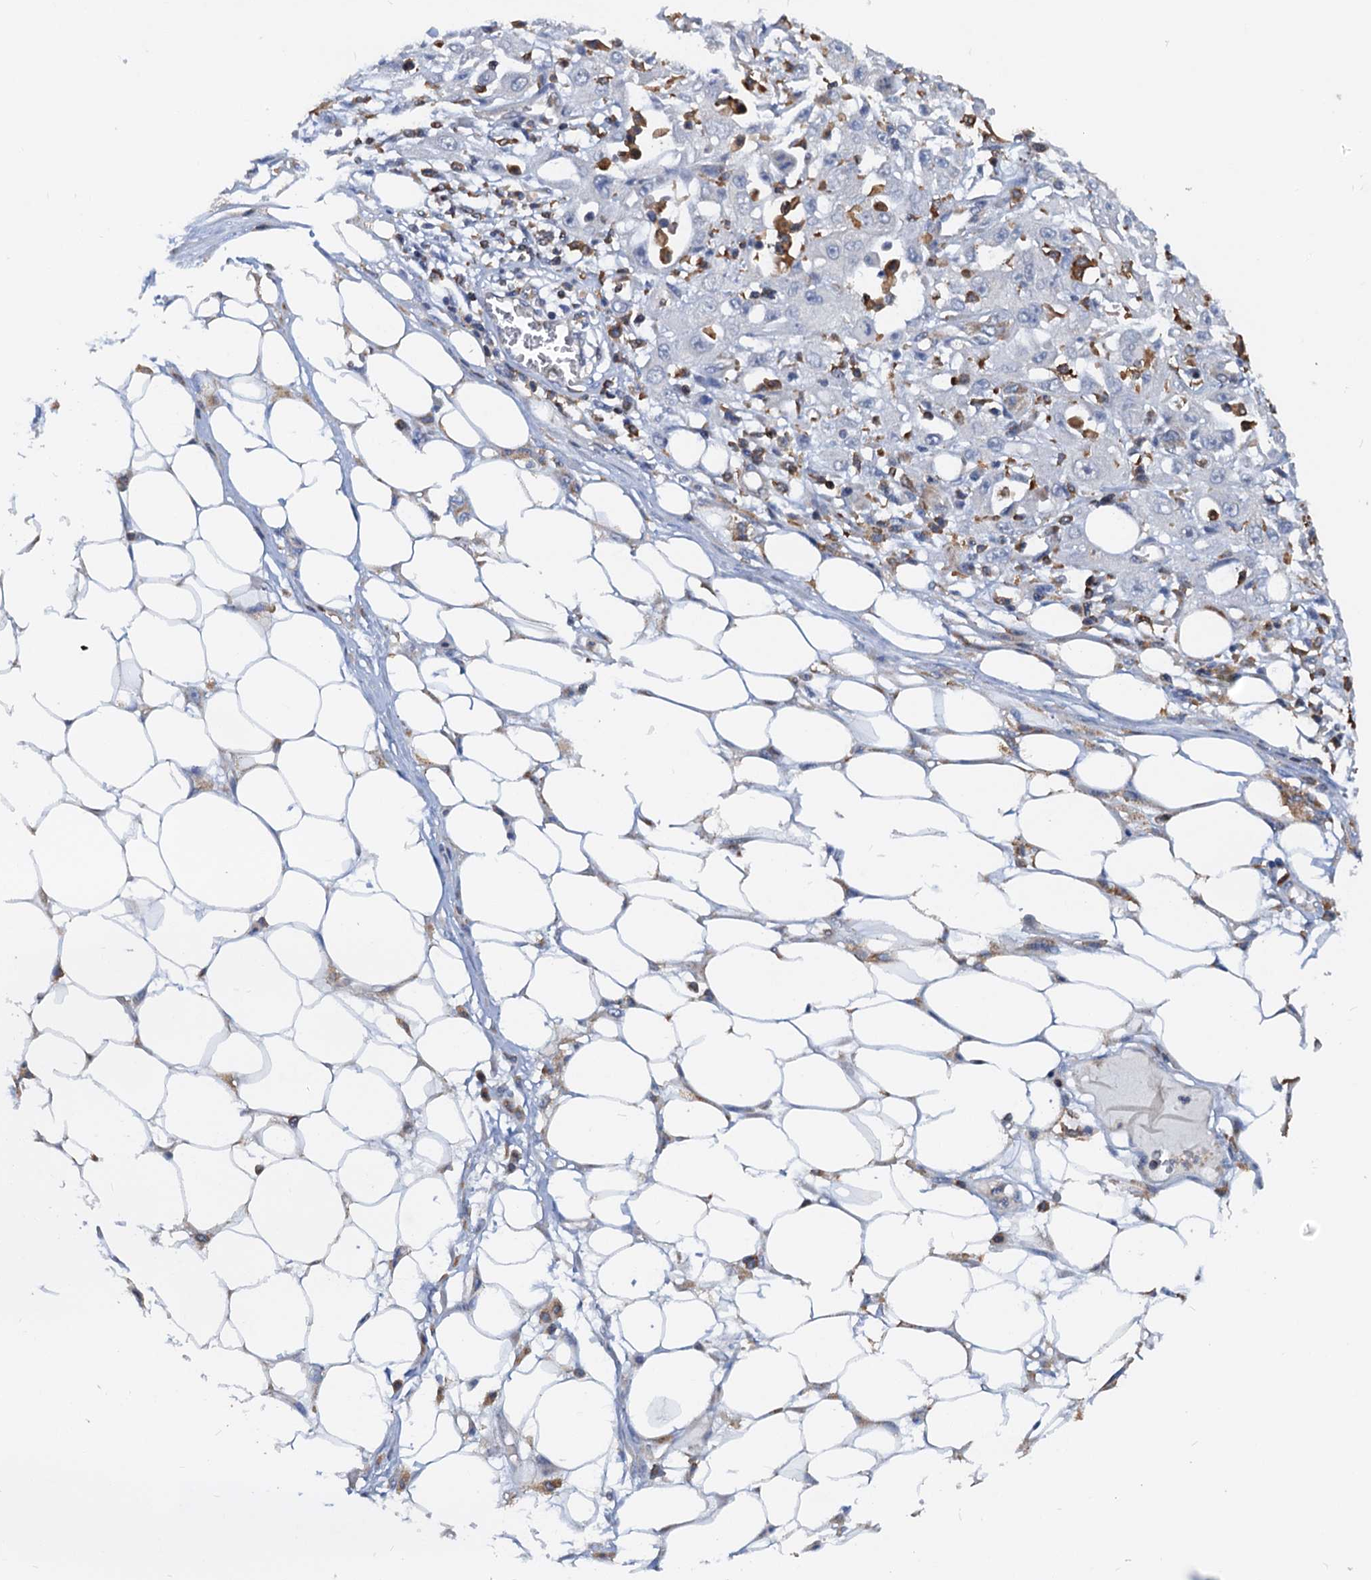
{"staining": {"intensity": "negative", "quantity": "none", "location": "none"}, "tissue": "skin cancer", "cell_type": "Tumor cells", "image_type": "cancer", "snomed": [{"axis": "morphology", "description": "Squamous cell carcinoma, NOS"}, {"axis": "morphology", "description": "Squamous cell carcinoma, metastatic, NOS"}, {"axis": "topography", "description": "Skin"}, {"axis": "topography", "description": "Lymph node"}], "caption": "This is a histopathology image of immunohistochemistry (IHC) staining of skin cancer, which shows no staining in tumor cells. The staining is performed using DAB brown chromogen with nuclei counter-stained in using hematoxylin.", "gene": "LCP2", "patient": {"sex": "male", "age": 75}}